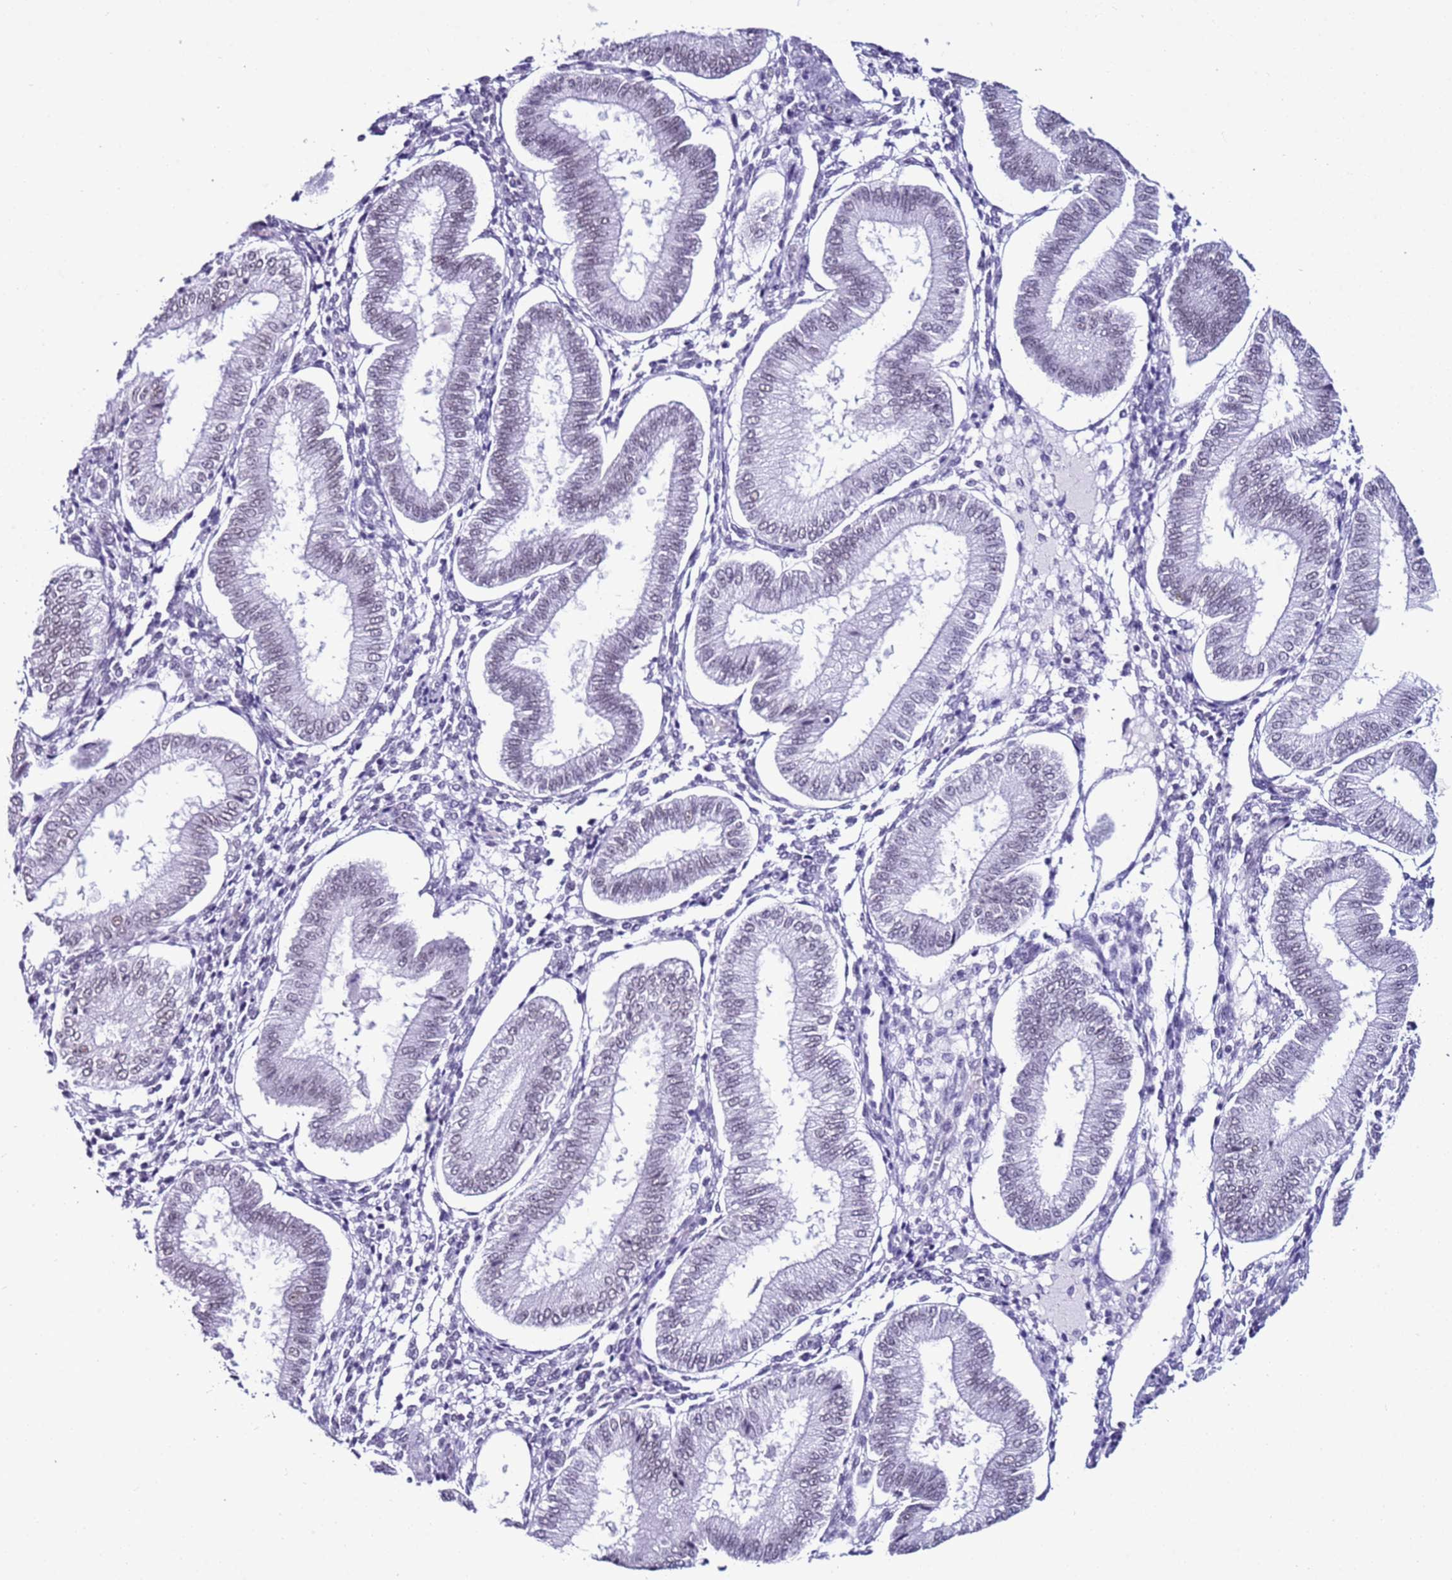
{"staining": {"intensity": "negative", "quantity": "none", "location": "none"}, "tissue": "endometrium", "cell_type": "Cells in endometrial stroma", "image_type": "normal", "snomed": [{"axis": "morphology", "description": "Normal tissue, NOS"}, {"axis": "topography", "description": "Endometrium"}], "caption": "IHC of normal human endometrium demonstrates no positivity in cells in endometrial stroma.", "gene": "DHX15", "patient": {"sex": "female", "age": 39}}